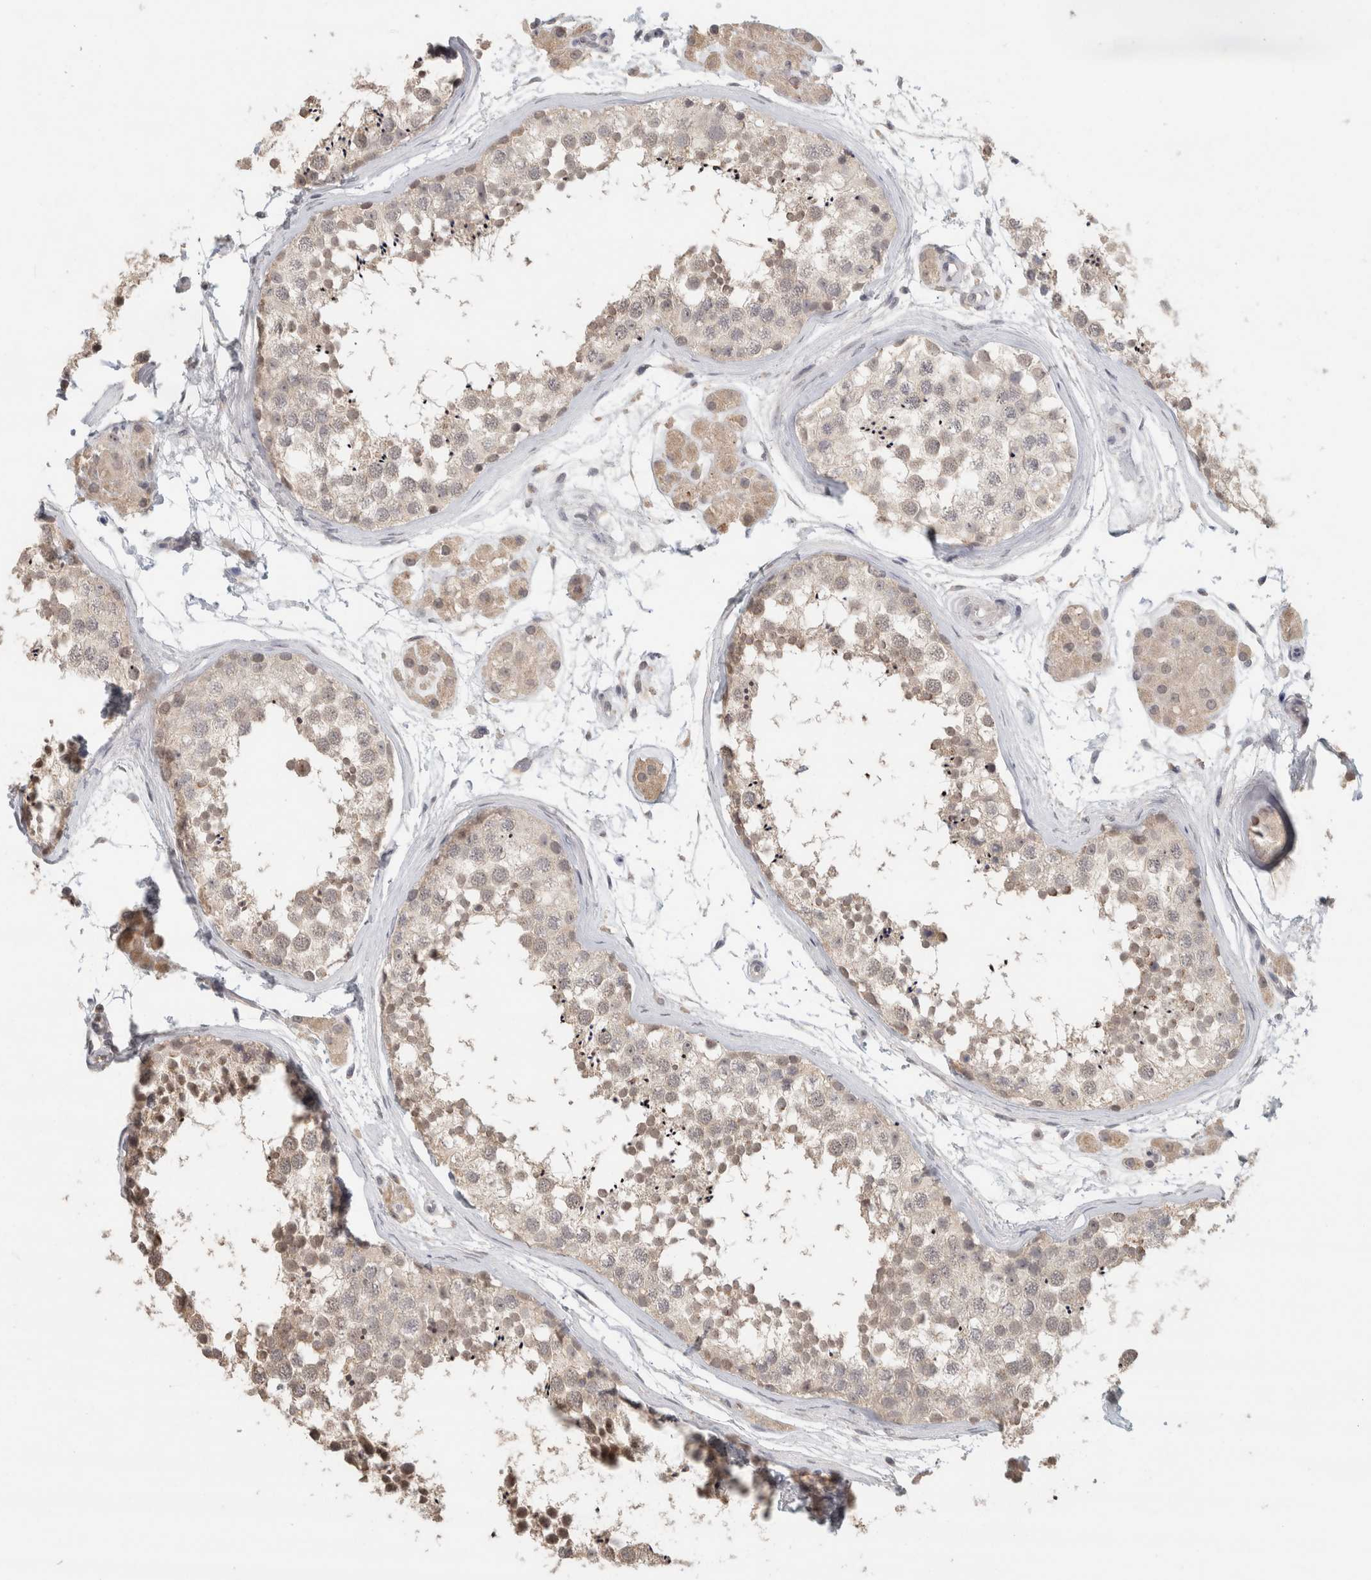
{"staining": {"intensity": "weak", "quantity": "<25%", "location": "cytoplasmic/membranous"}, "tissue": "testis", "cell_type": "Cells in seminiferous ducts", "image_type": "normal", "snomed": [{"axis": "morphology", "description": "Normal tissue, NOS"}, {"axis": "topography", "description": "Testis"}], "caption": "Cells in seminiferous ducts show no significant protein expression in unremarkable testis.", "gene": "TRAT1", "patient": {"sex": "male", "age": 56}}